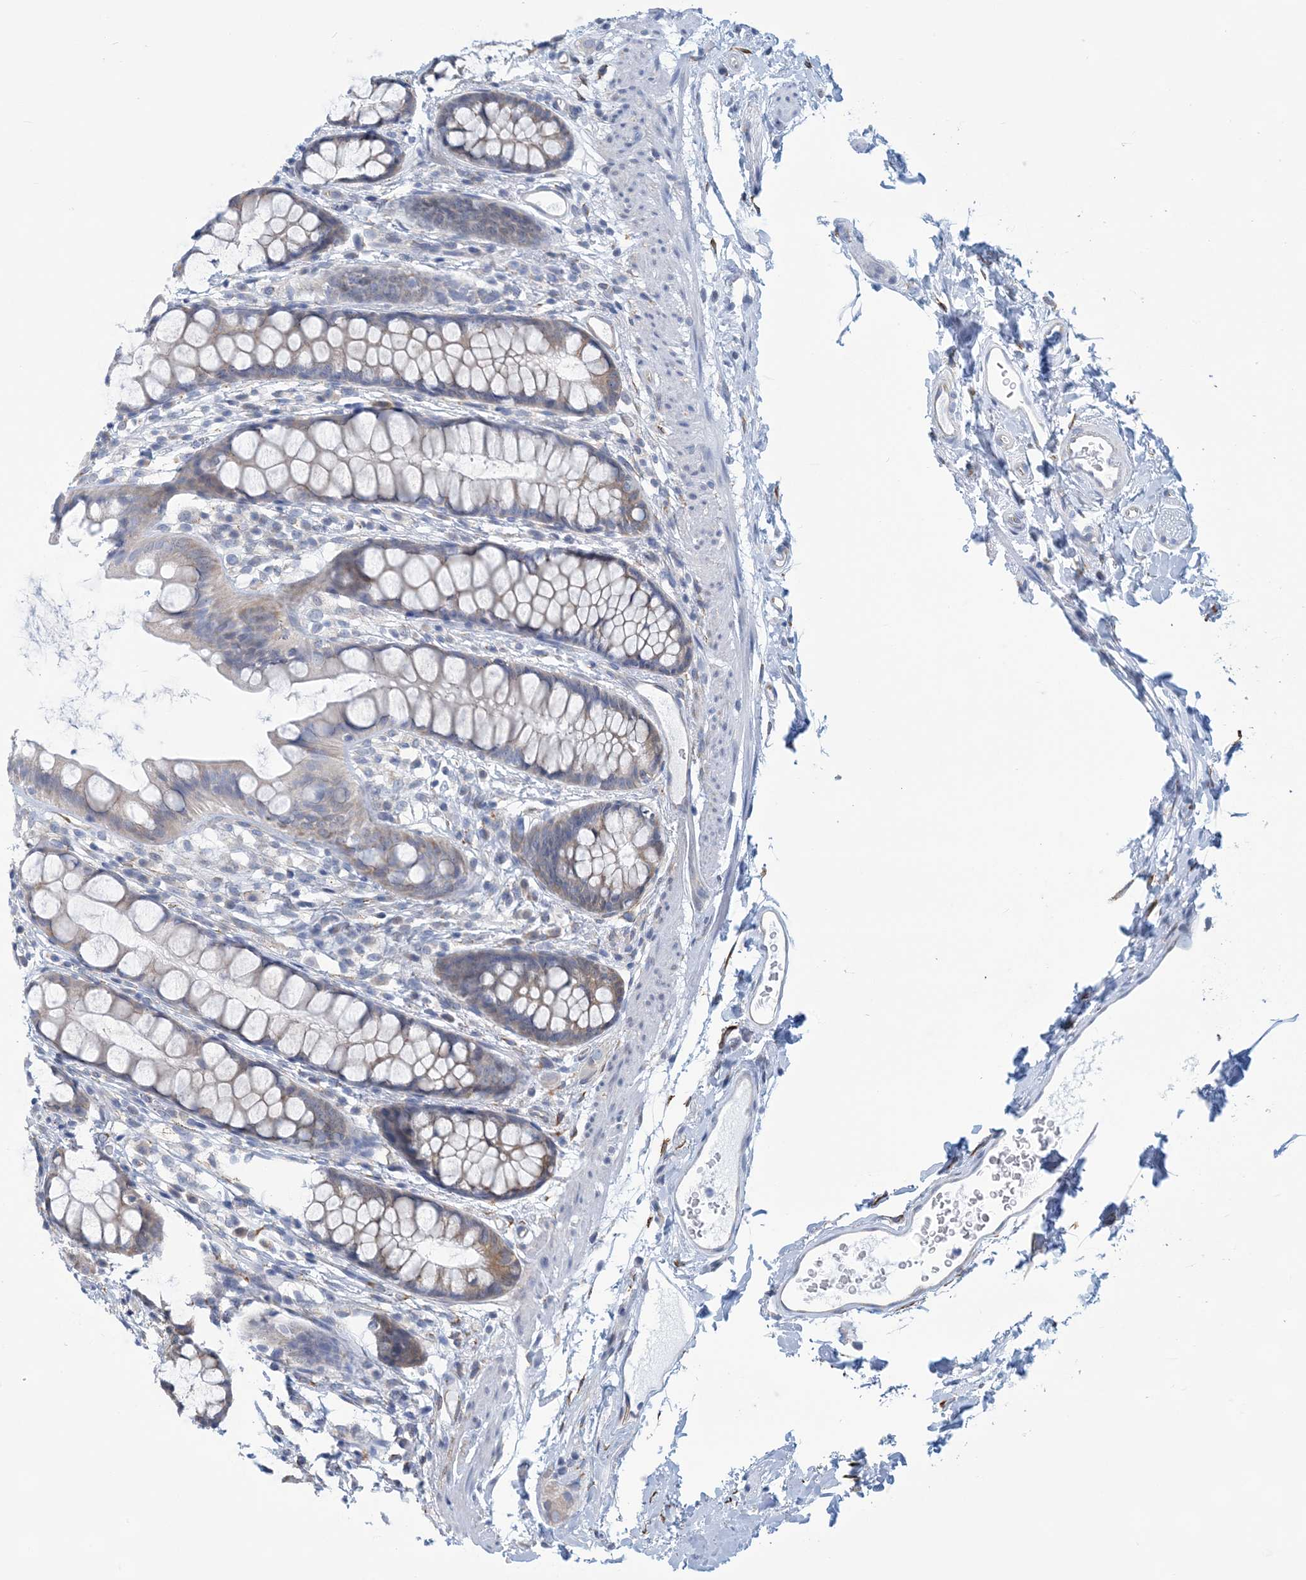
{"staining": {"intensity": "weak", "quantity": "<25%", "location": "cytoplasmic/membranous"}, "tissue": "rectum", "cell_type": "Glandular cells", "image_type": "normal", "snomed": [{"axis": "morphology", "description": "Normal tissue, NOS"}, {"axis": "topography", "description": "Rectum"}], "caption": "Micrograph shows no significant protein positivity in glandular cells of normal rectum. Brightfield microscopy of immunohistochemistry (IHC) stained with DAB (3,3'-diaminobenzidine) (brown) and hematoxylin (blue), captured at high magnification.", "gene": "CCDC14", "patient": {"sex": "female", "age": 65}}